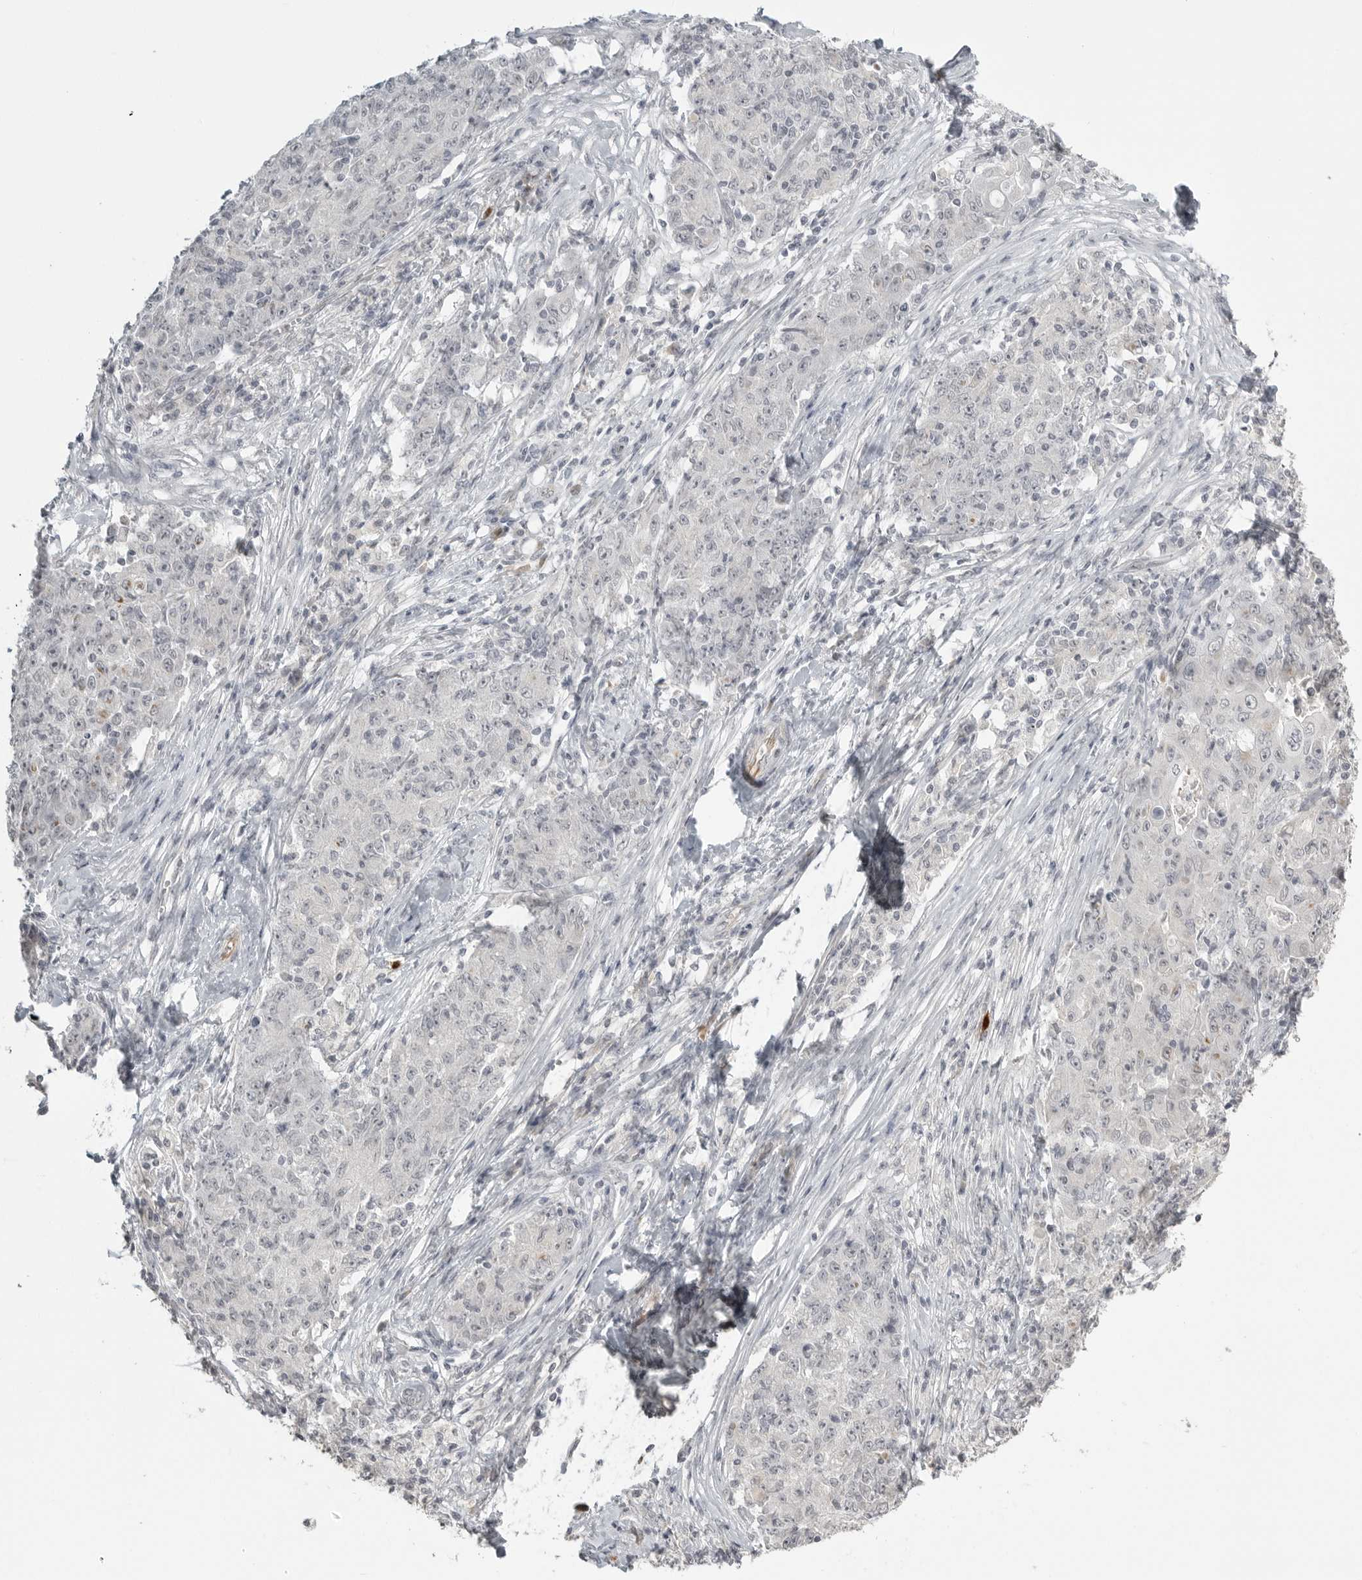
{"staining": {"intensity": "negative", "quantity": "none", "location": "none"}, "tissue": "ovarian cancer", "cell_type": "Tumor cells", "image_type": "cancer", "snomed": [{"axis": "morphology", "description": "Carcinoma, endometroid"}, {"axis": "topography", "description": "Ovary"}], "caption": "Immunohistochemistry histopathology image of human endometroid carcinoma (ovarian) stained for a protein (brown), which reveals no positivity in tumor cells.", "gene": "SMG8", "patient": {"sex": "female", "age": 42}}